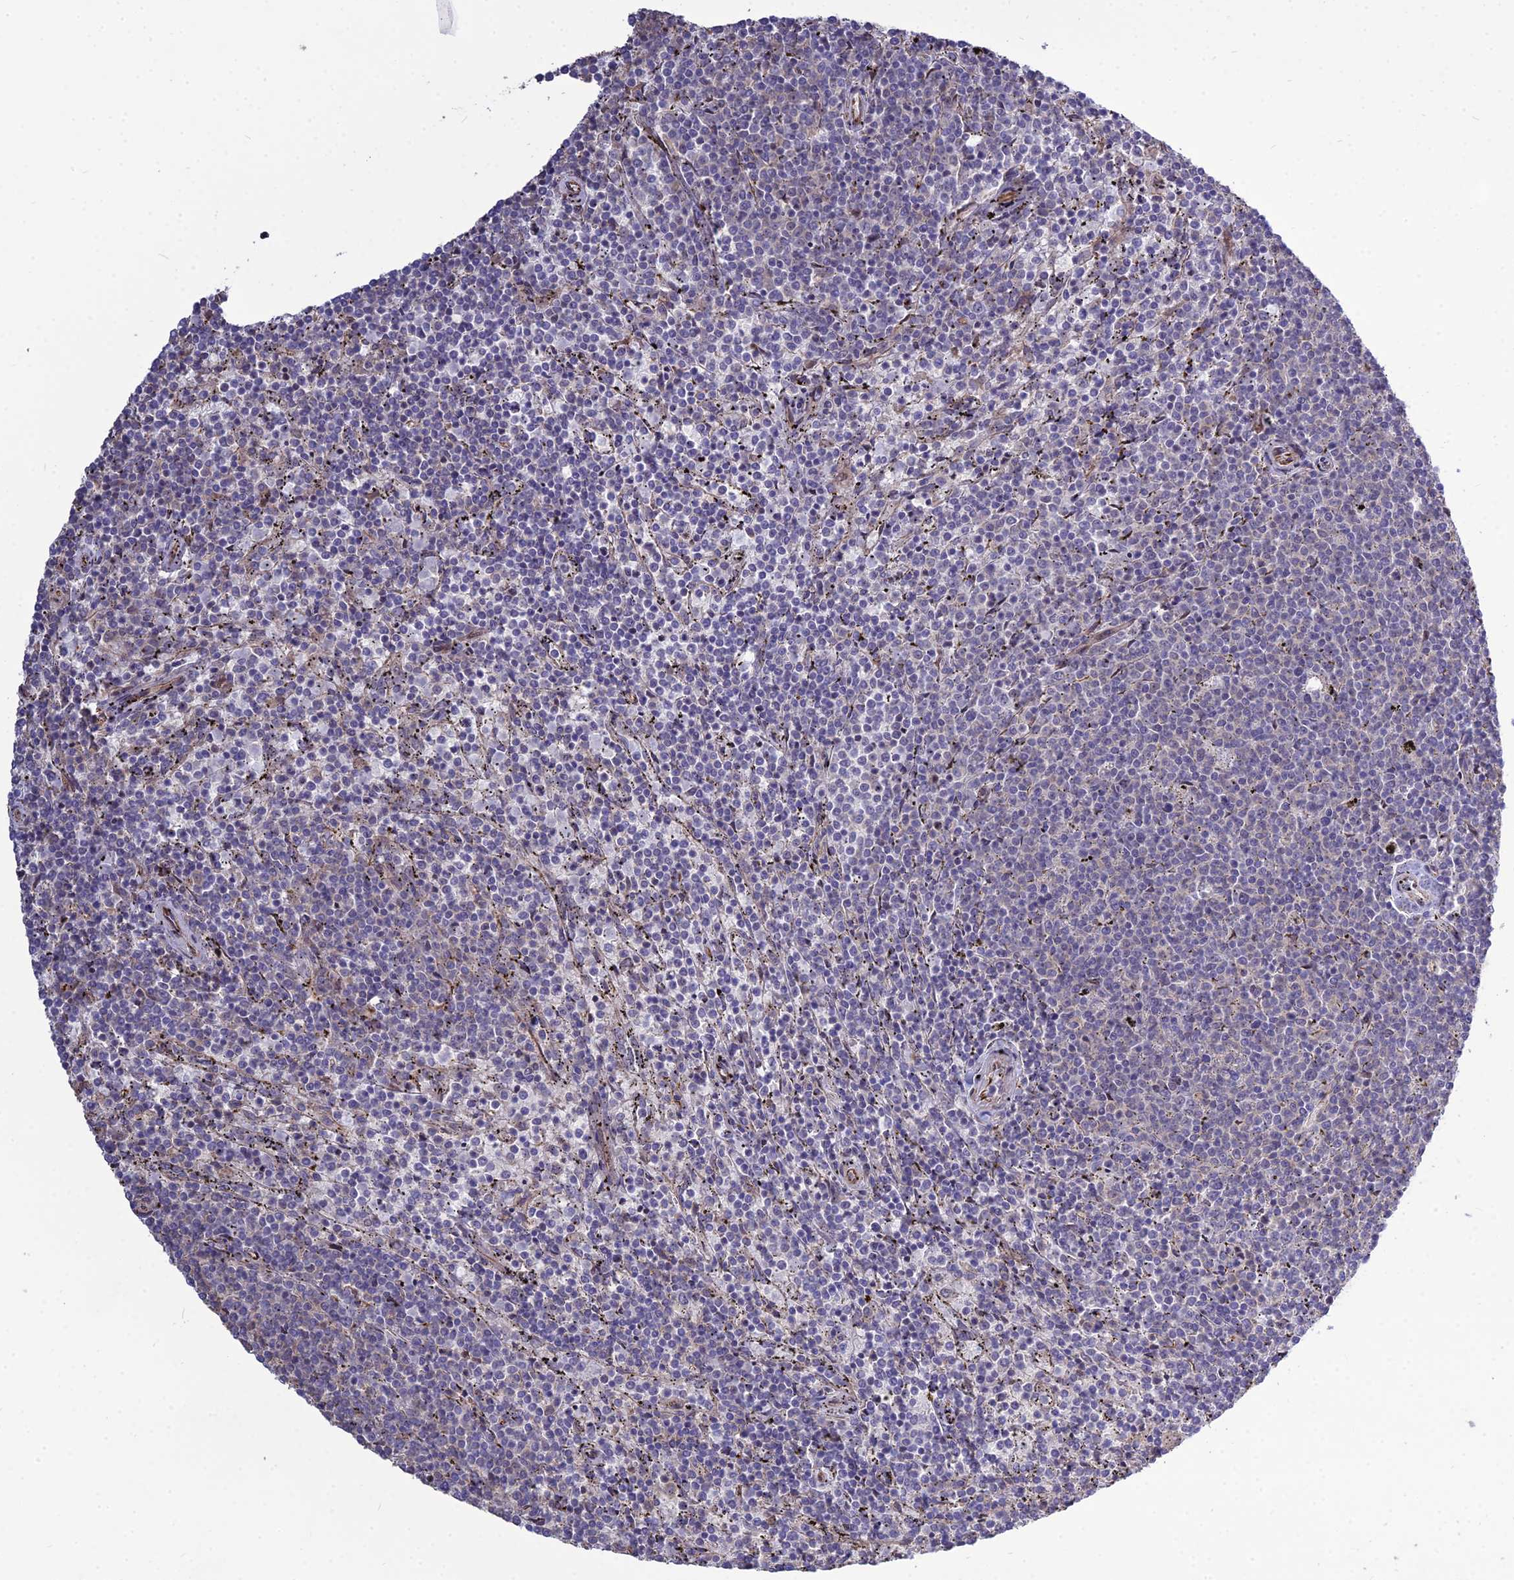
{"staining": {"intensity": "negative", "quantity": "none", "location": "none"}, "tissue": "lymphoma", "cell_type": "Tumor cells", "image_type": "cancer", "snomed": [{"axis": "morphology", "description": "Malignant lymphoma, non-Hodgkin's type, Low grade"}, {"axis": "topography", "description": "Spleen"}], "caption": "Immunohistochemistry histopathology image of human low-grade malignant lymphoma, non-Hodgkin's type stained for a protein (brown), which demonstrates no positivity in tumor cells.", "gene": "TSPYL2", "patient": {"sex": "female", "age": 50}}